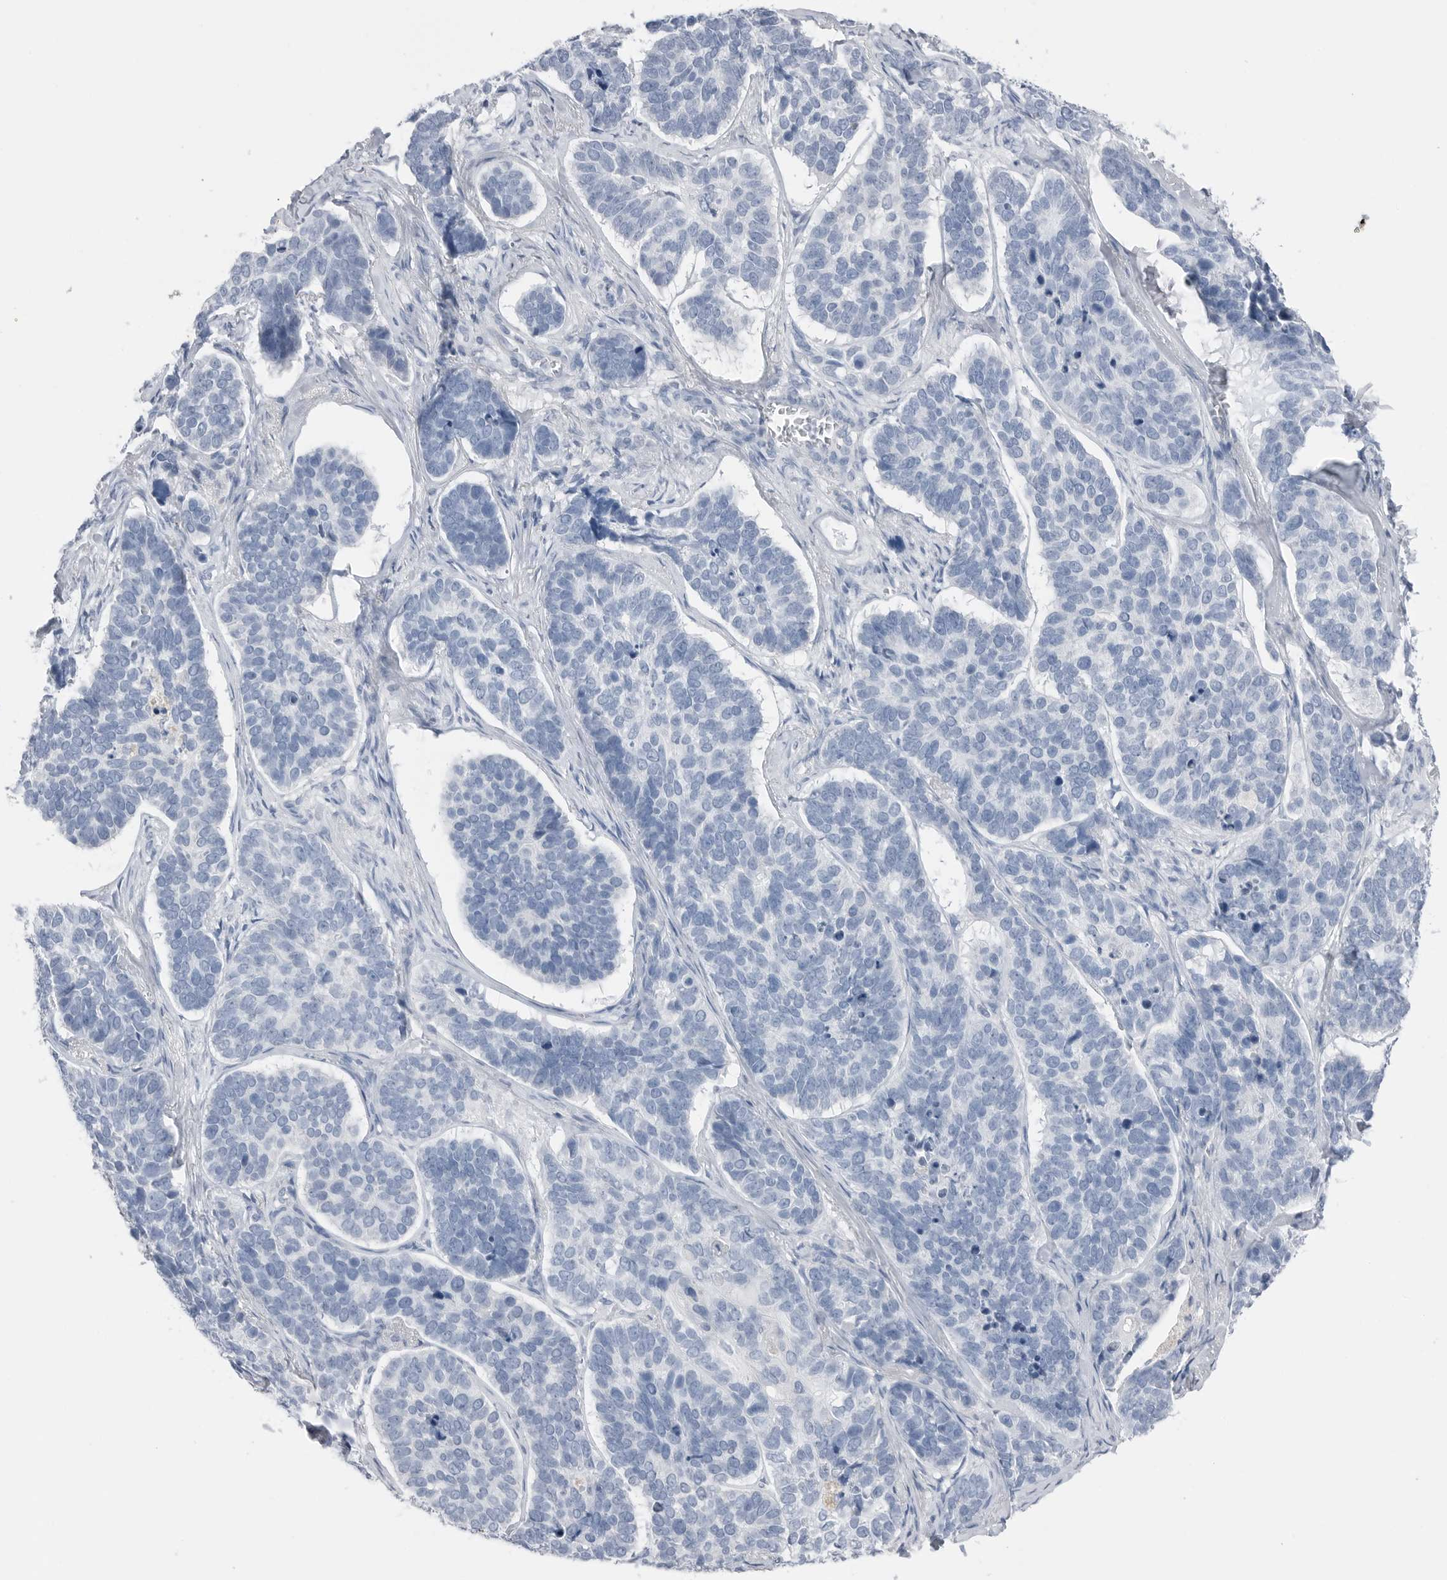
{"staining": {"intensity": "negative", "quantity": "none", "location": "none"}, "tissue": "skin cancer", "cell_type": "Tumor cells", "image_type": "cancer", "snomed": [{"axis": "morphology", "description": "Basal cell carcinoma"}, {"axis": "topography", "description": "Skin"}], "caption": "DAB (3,3'-diaminobenzidine) immunohistochemical staining of human skin cancer (basal cell carcinoma) reveals no significant staining in tumor cells. (Stains: DAB immunohistochemistry with hematoxylin counter stain, Microscopy: brightfield microscopy at high magnification).", "gene": "ABHD12", "patient": {"sex": "male", "age": 62}}